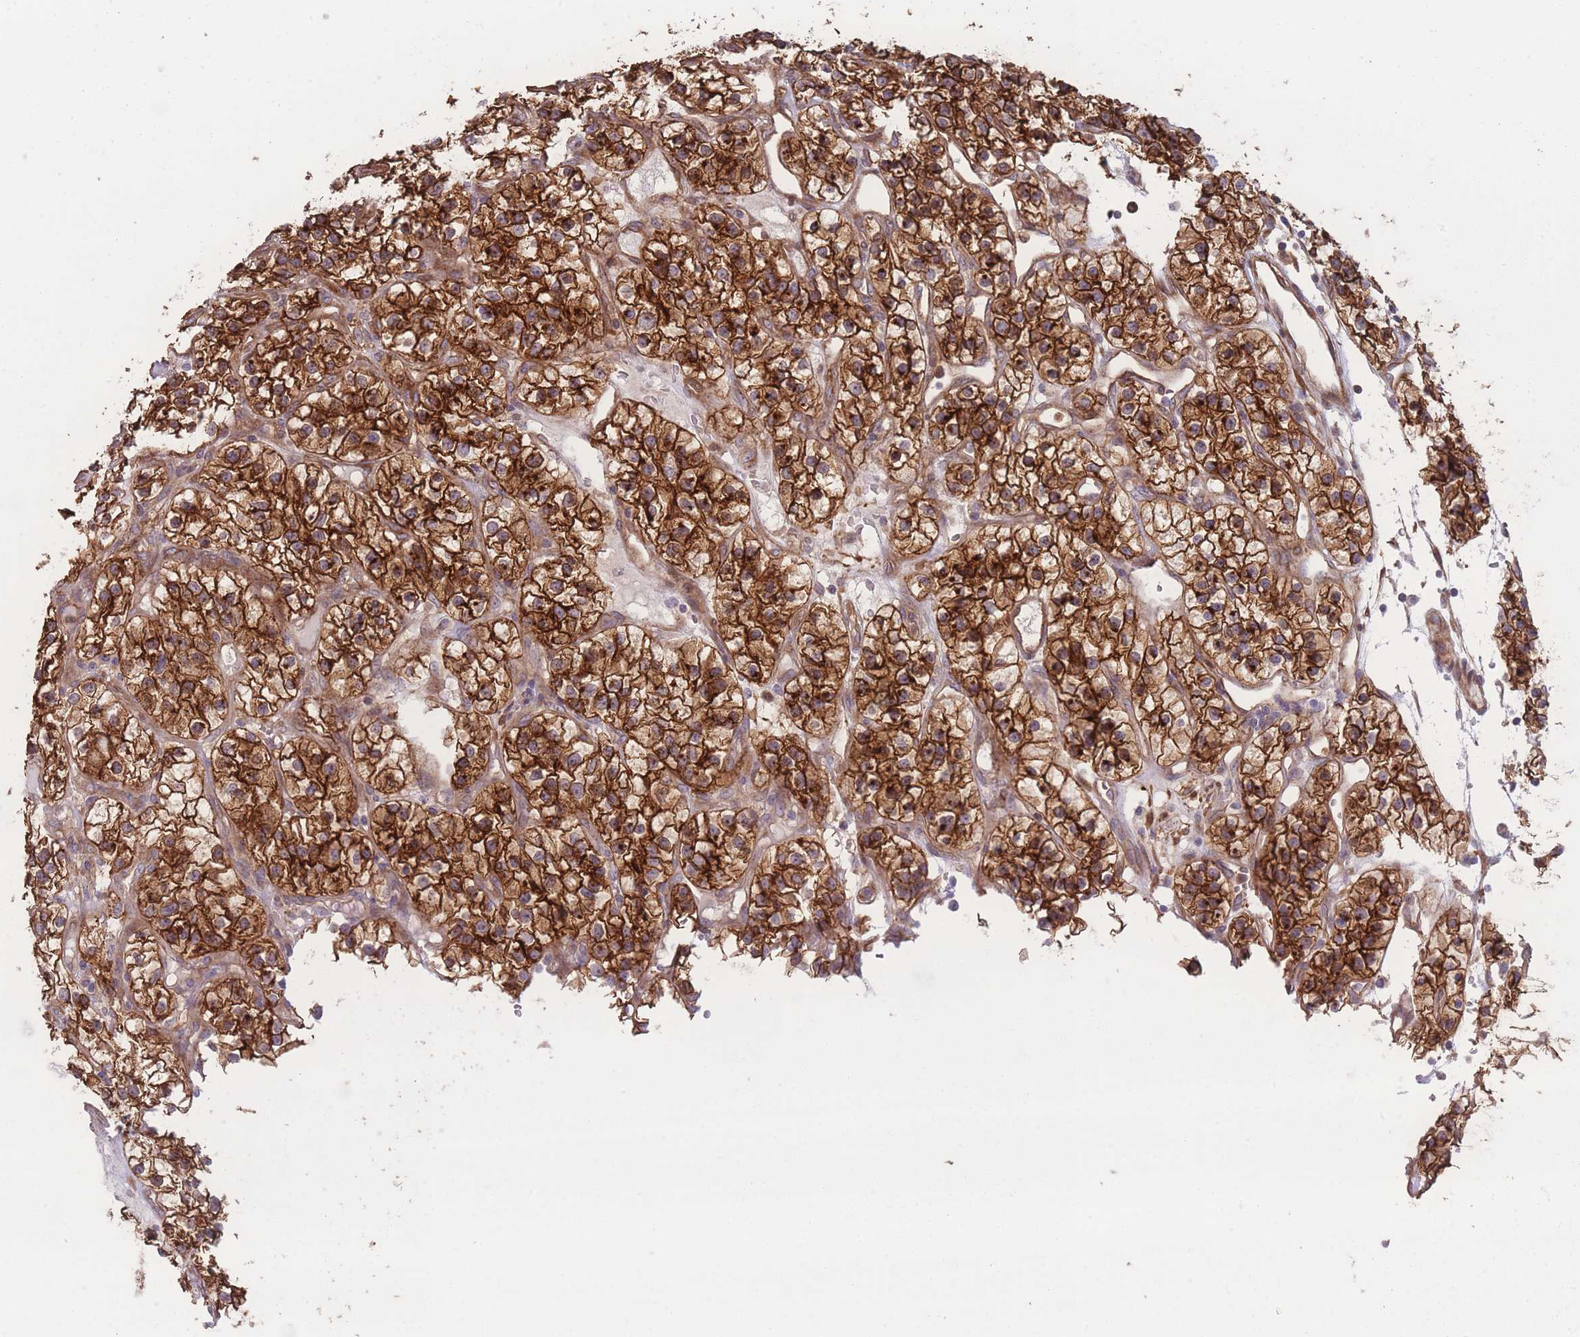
{"staining": {"intensity": "strong", "quantity": ">75%", "location": "cytoplasmic/membranous"}, "tissue": "renal cancer", "cell_type": "Tumor cells", "image_type": "cancer", "snomed": [{"axis": "morphology", "description": "Adenocarcinoma, NOS"}, {"axis": "topography", "description": "Kidney"}], "caption": "Immunohistochemistry of human renal adenocarcinoma reveals high levels of strong cytoplasmic/membranous staining in about >75% of tumor cells.", "gene": "STEAP3", "patient": {"sex": "female", "age": 57}}